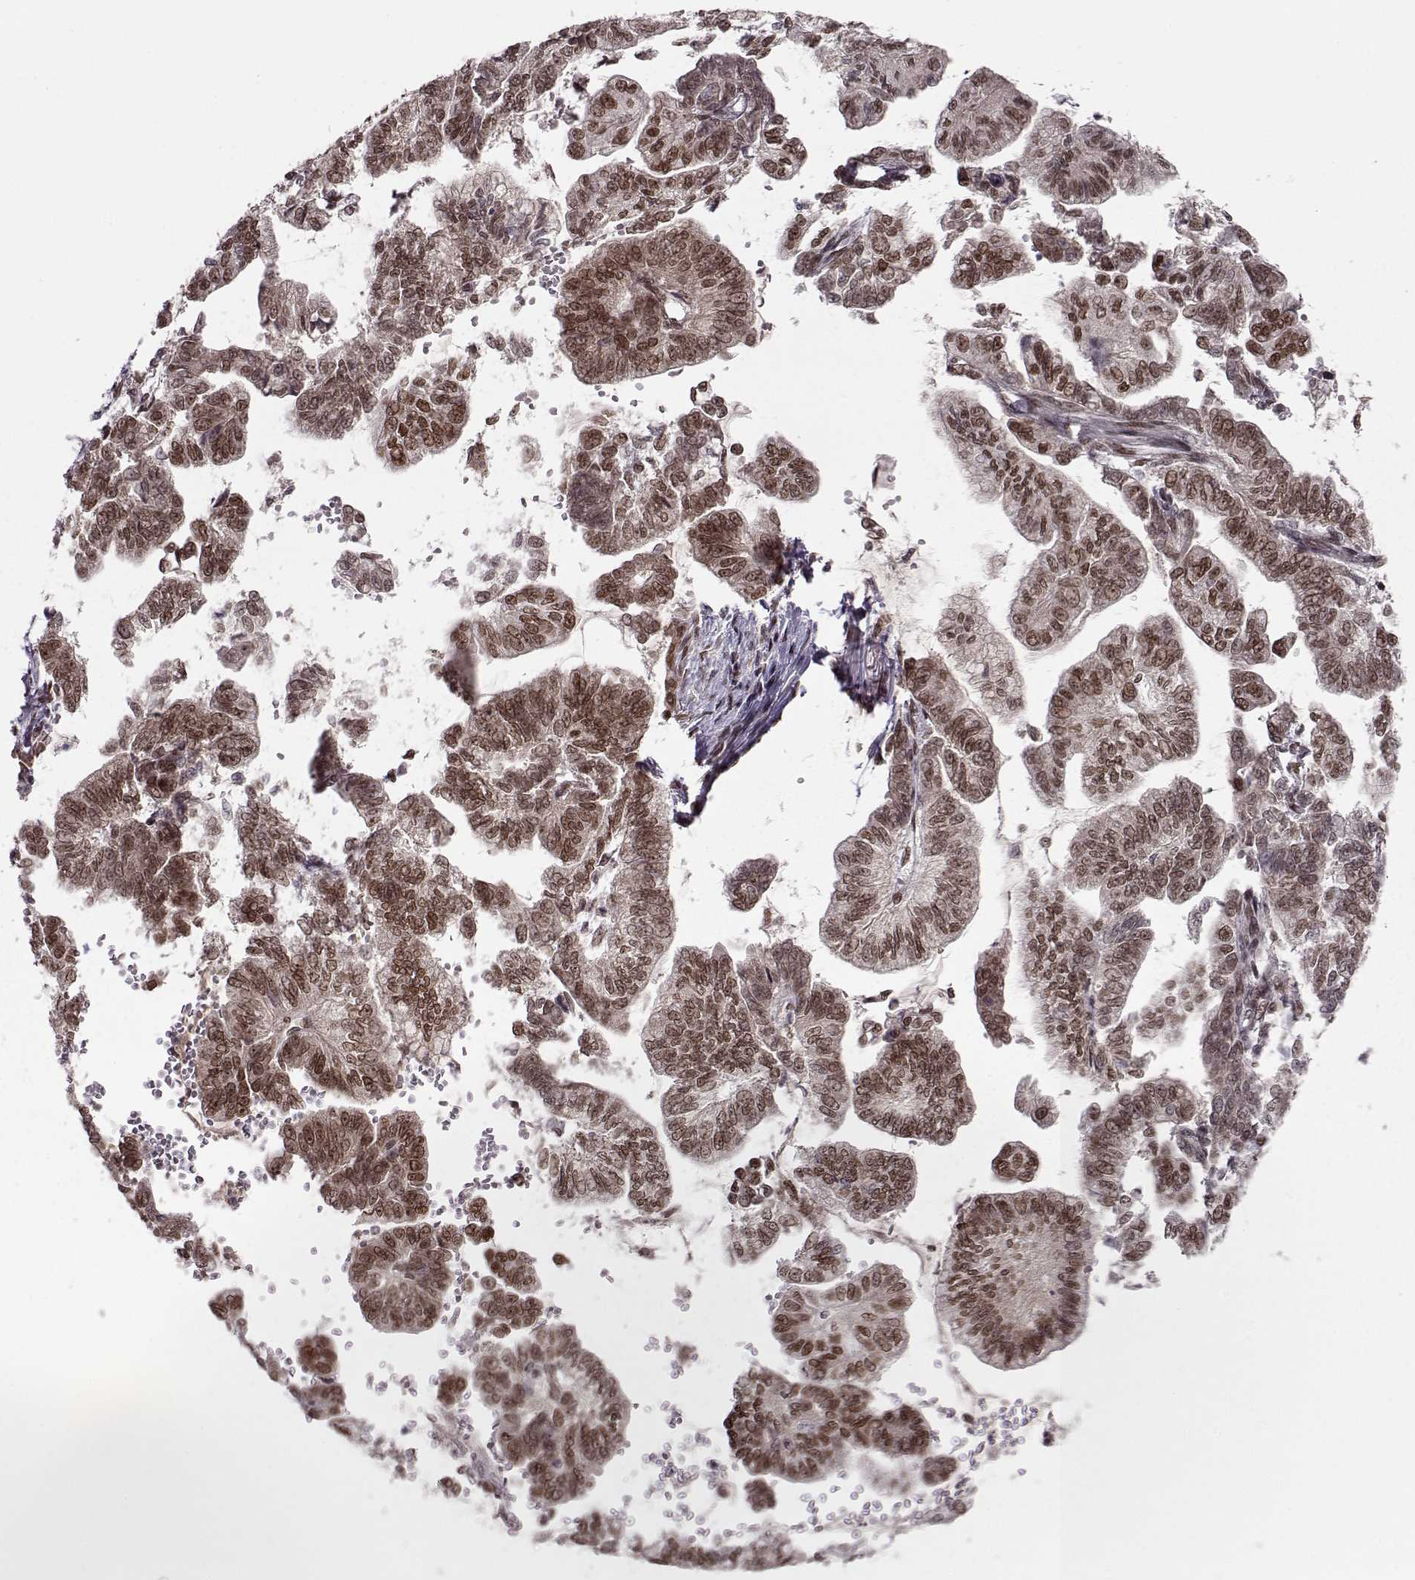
{"staining": {"intensity": "moderate", "quantity": ">75%", "location": "cytoplasmic/membranous,nuclear"}, "tissue": "stomach cancer", "cell_type": "Tumor cells", "image_type": "cancer", "snomed": [{"axis": "morphology", "description": "Adenocarcinoma, NOS"}, {"axis": "topography", "description": "Stomach"}], "caption": "Stomach cancer stained with a protein marker reveals moderate staining in tumor cells.", "gene": "RAI1", "patient": {"sex": "male", "age": 83}}